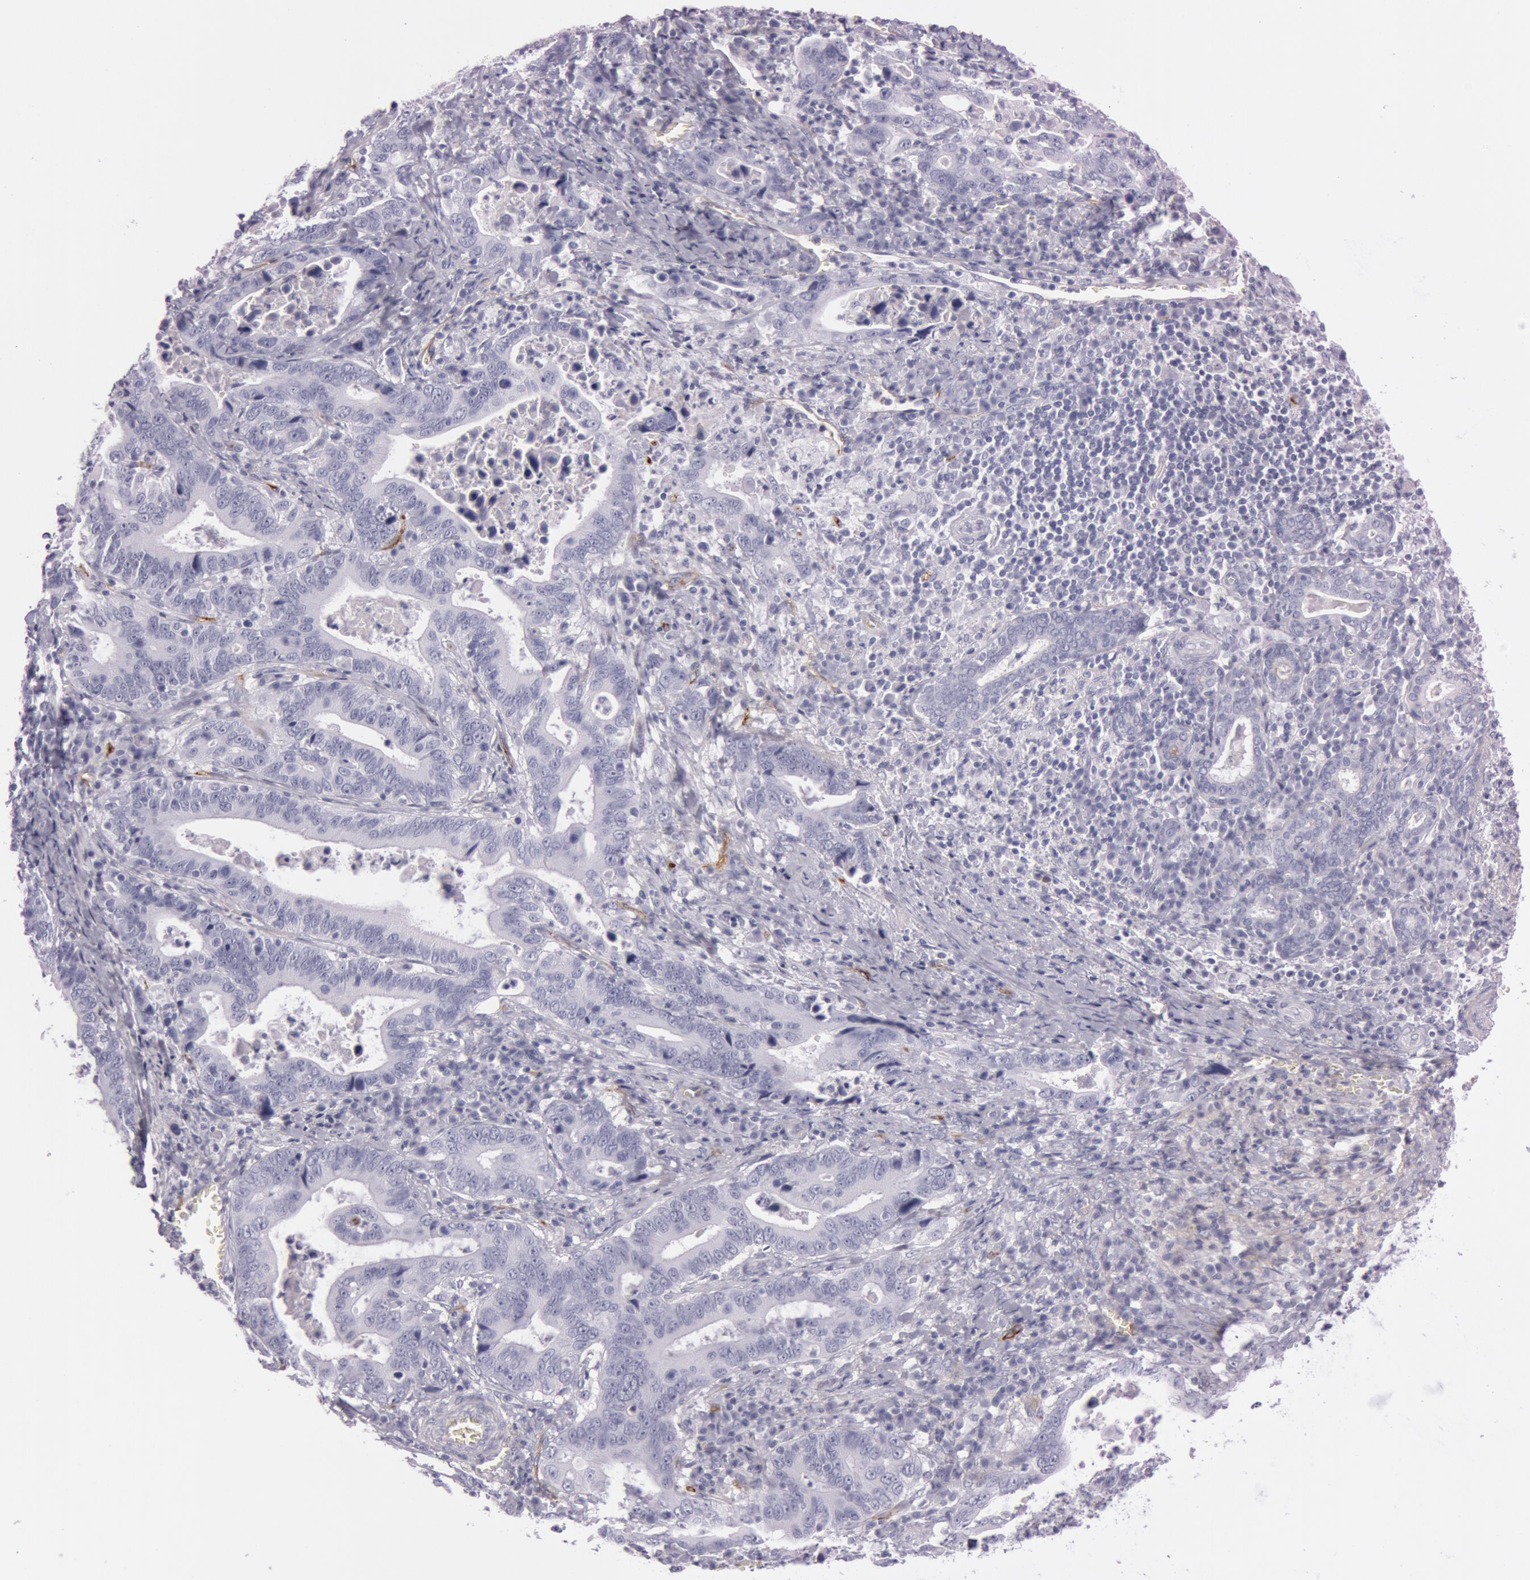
{"staining": {"intensity": "negative", "quantity": "none", "location": "none"}, "tissue": "stomach cancer", "cell_type": "Tumor cells", "image_type": "cancer", "snomed": [{"axis": "morphology", "description": "Adenocarcinoma, NOS"}, {"axis": "topography", "description": "Stomach, upper"}], "caption": "Tumor cells are negative for brown protein staining in adenocarcinoma (stomach).", "gene": "FOLH1", "patient": {"sex": "male", "age": 63}}